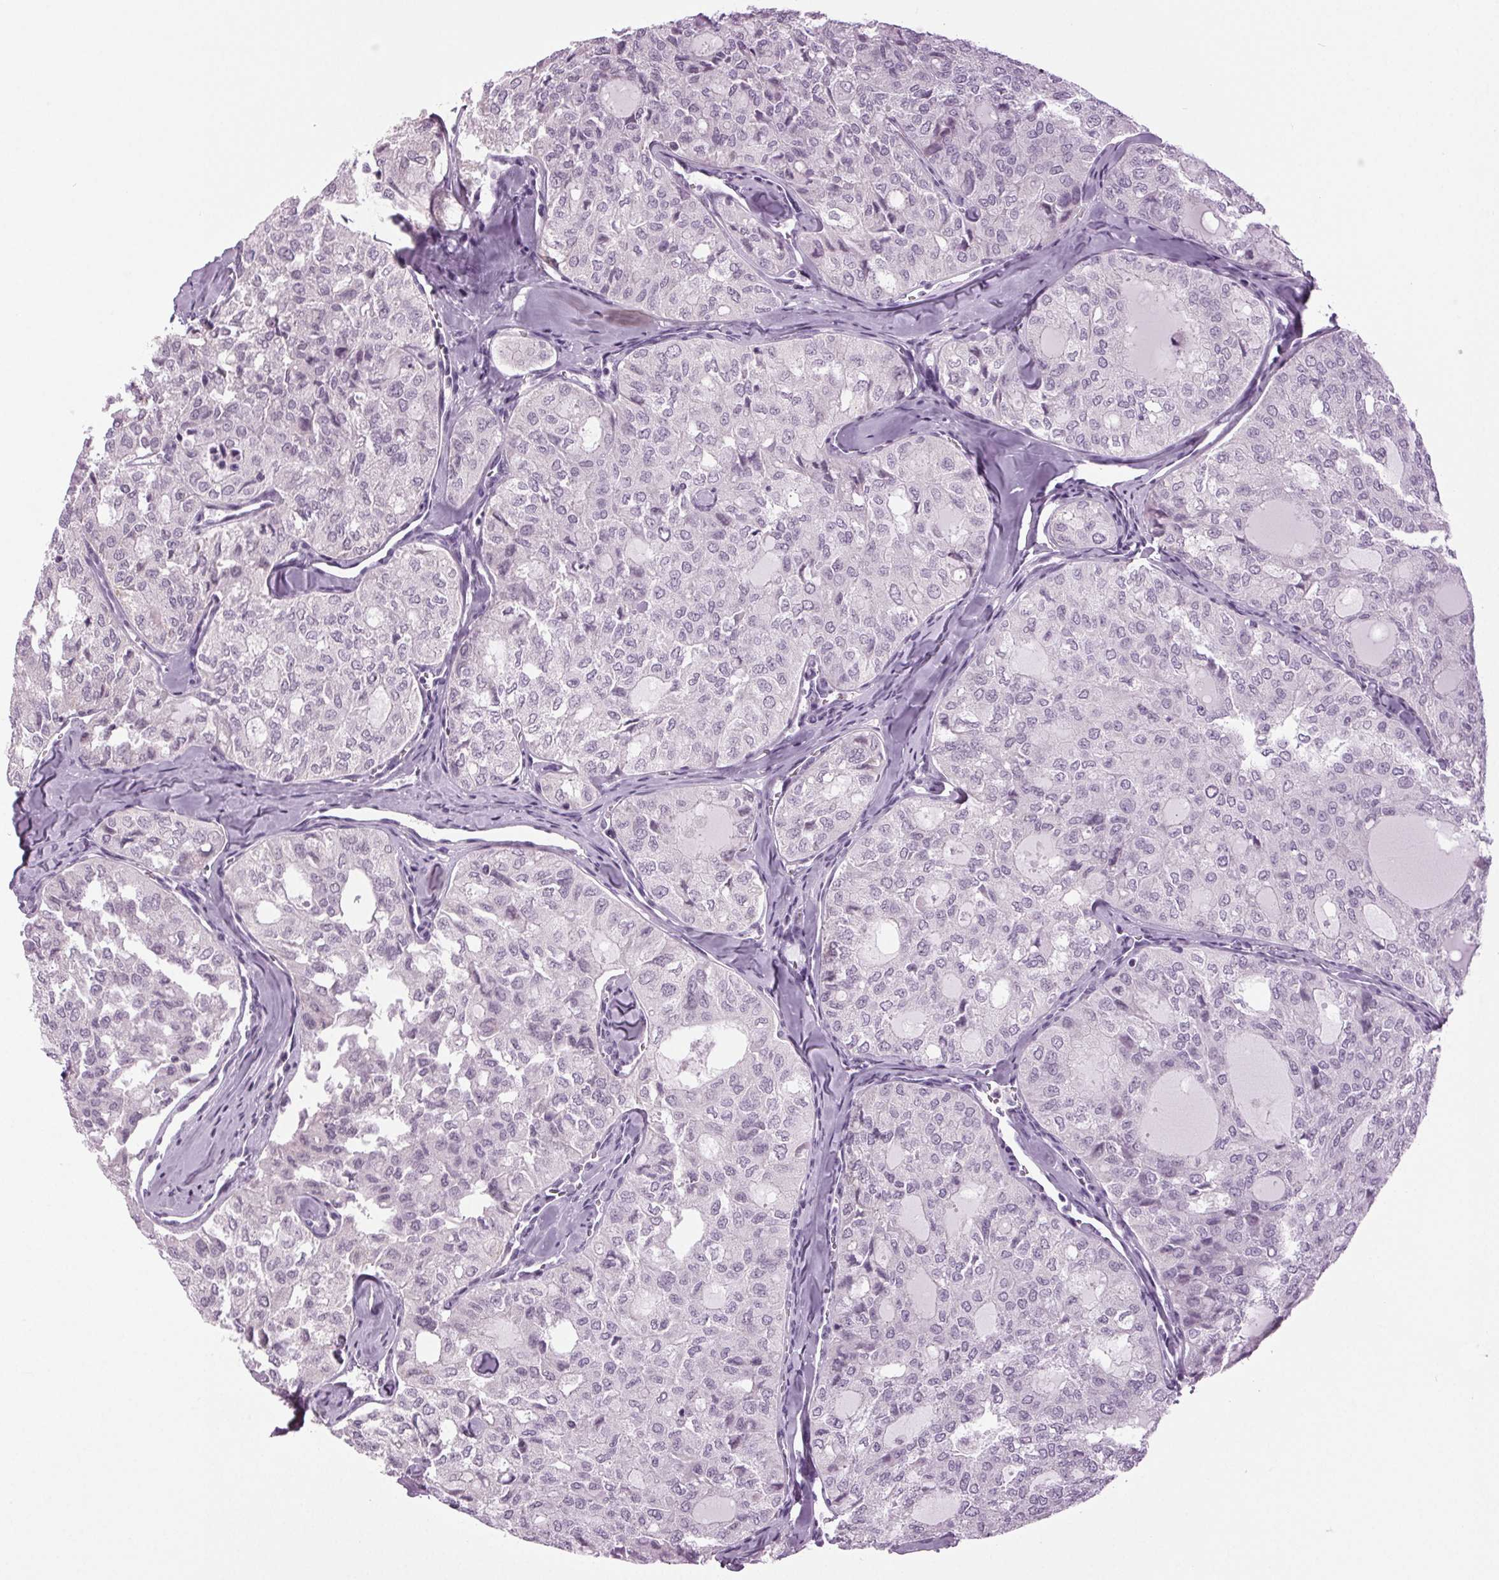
{"staining": {"intensity": "negative", "quantity": "none", "location": "none"}, "tissue": "thyroid cancer", "cell_type": "Tumor cells", "image_type": "cancer", "snomed": [{"axis": "morphology", "description": "Follicular adenoma carcinoma, NOS"}, {"axis": "topography", "description": "Thyroid gland"}], "caption": "A high-resolution image shows immunohistochemistry (IHC) staining of follicular adenoma carcinoma (thyroid), which demonstrates no significant positivity in tumor cells. (Brightfield microscopy of DAB (3,3'-diaminobenzidine) immunohistochemistry (IHC) at high magnification).", "gene": "DNAH12", "patient": {"sex": "male", "age": 75}}